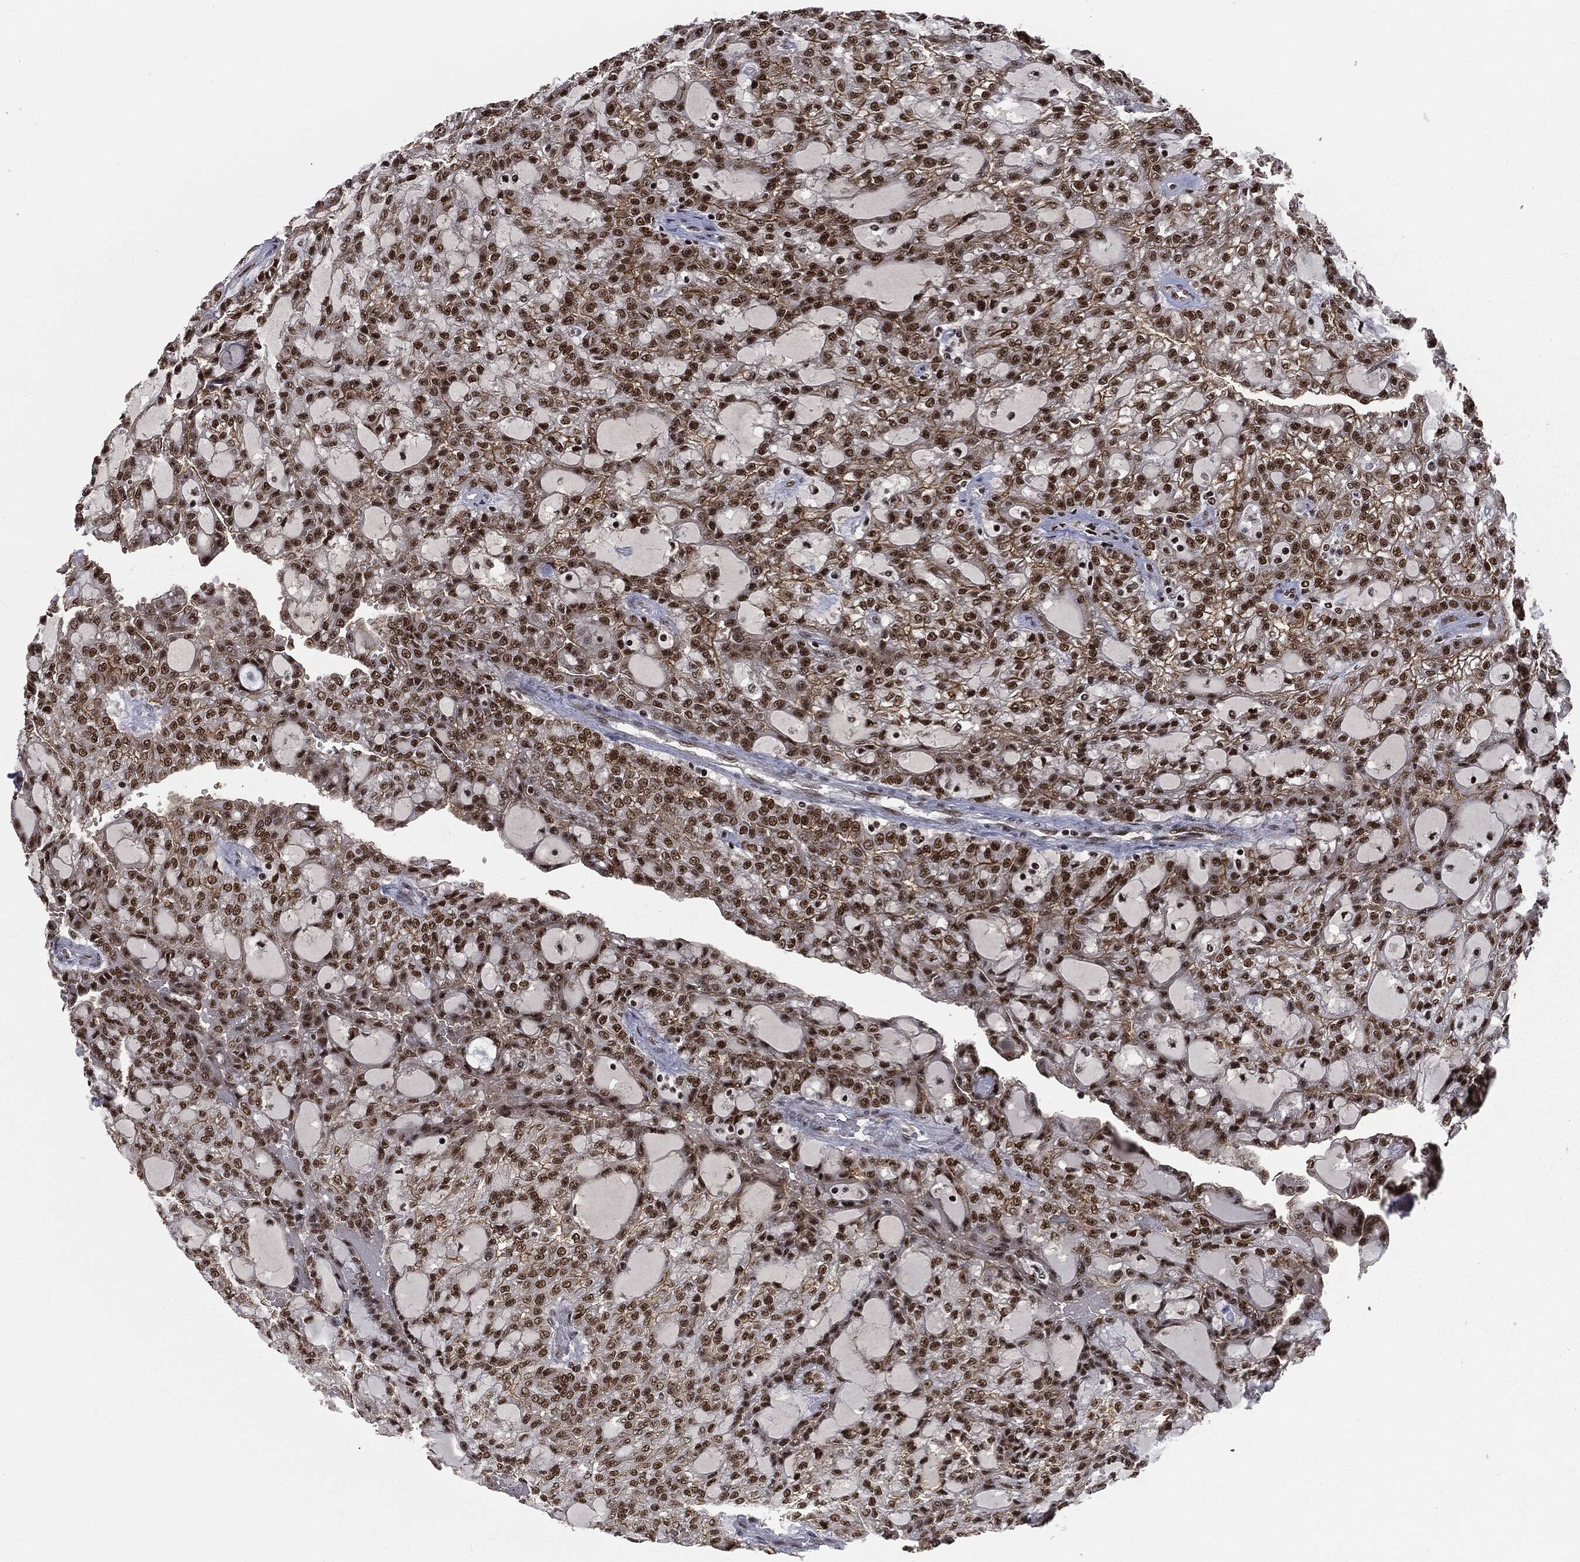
{"staining": {"intensity": "strong", "quantity": ">75%", "location": "nuclear"}, "tissue": "renal cancer", "cell_type": "Tumor cells", "image_type": "cancer", "snomed": [{"axis": "morphology", "description": "Adenocarcinoma, NOS"}, {"axis": "topography", "description": "Kidney"}], "caption": "Protein analysis of adenocarcinoma (renal) tissue exhibits strong nuclear staining in about >75% of tumor cells. The protein is stained brown, and the nuclei are stained in blue (DAB IHC with brightfield microscopy, high magnification).", "gene": "DPH2", "patient": {"sex": "male", "age": 63}}